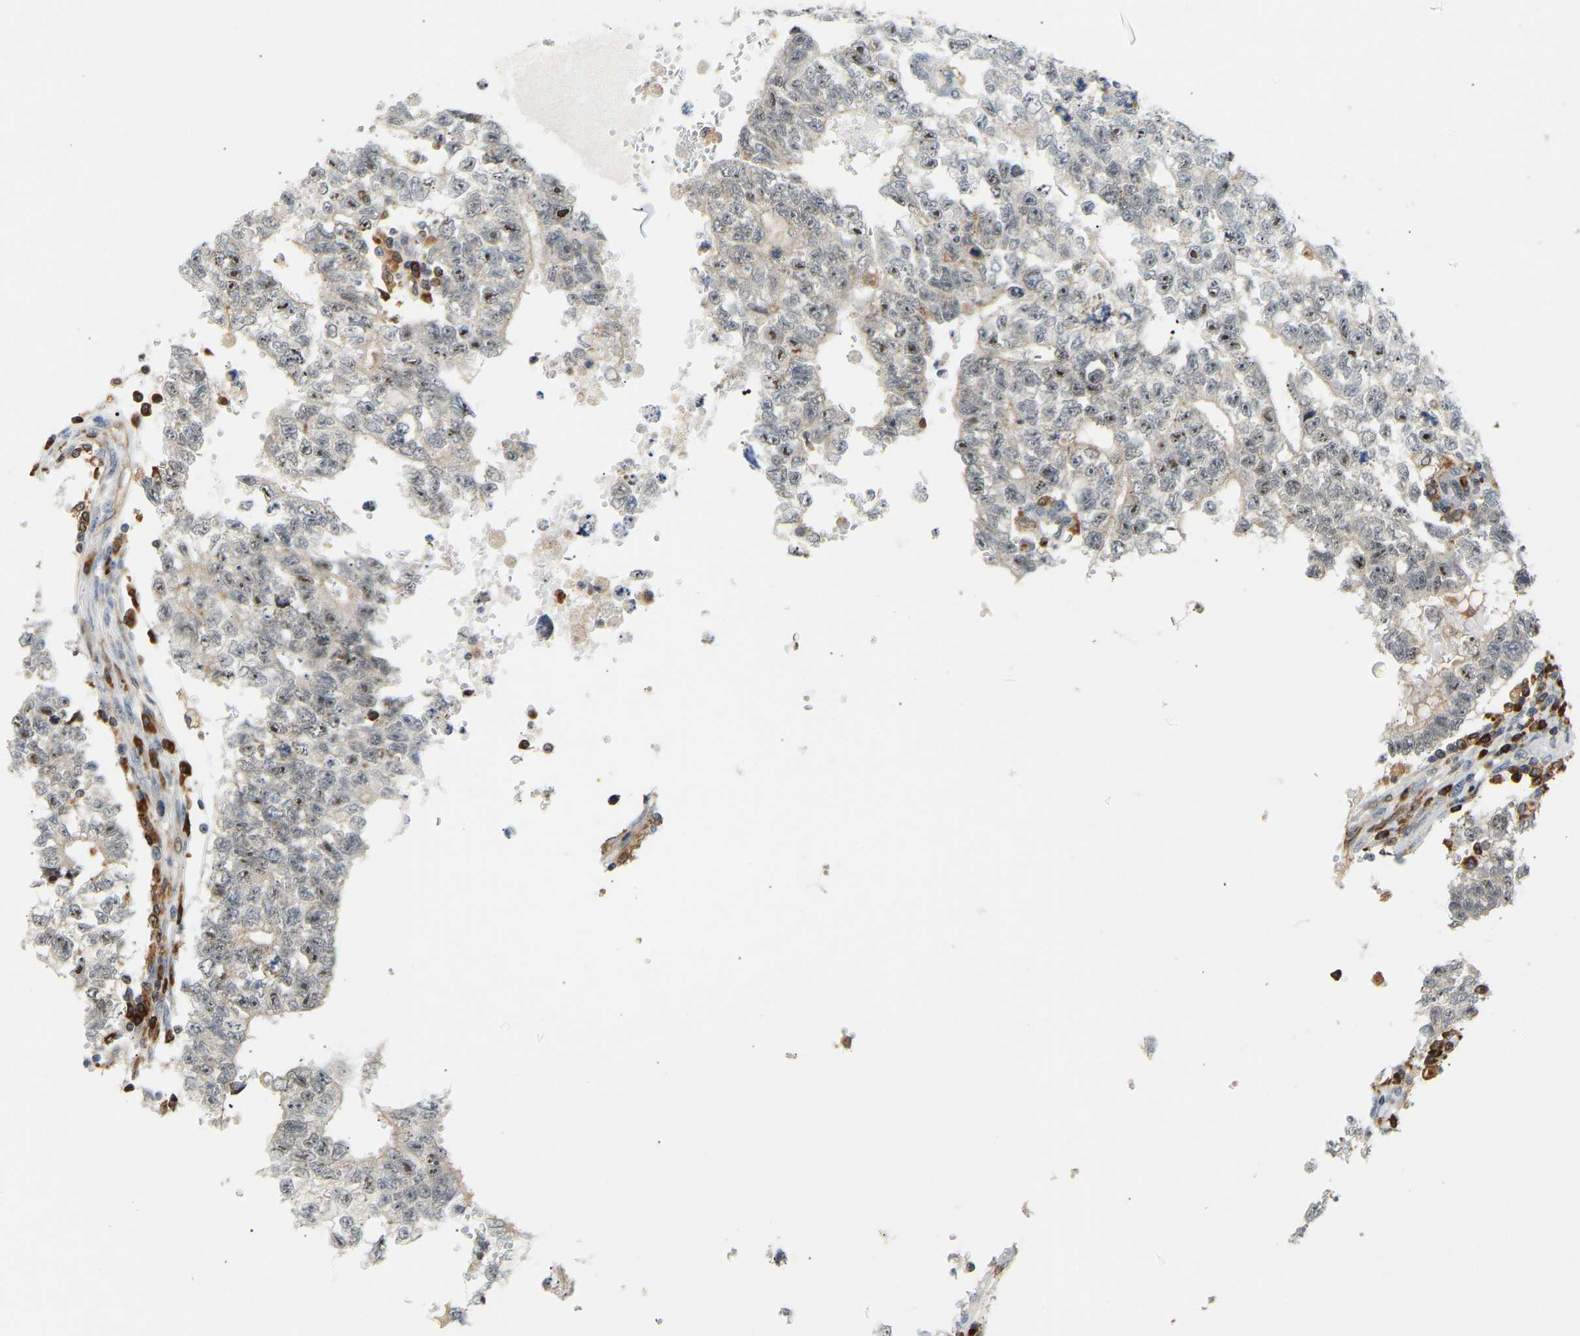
{"staining": {"intensity": "weak", "quantity": "<25%", "location": "nuclear"}, "tissue": "testis cancer", "cell_type": "Tumor cells", "image_type": "cancer", "snomed": [{"axis": "morphology", "description": "Seminoma, NOS"}, {"axis": "morphology", "description": "Carcinoma, Embryonal, NOS"}, {"axis": "topography", "description": "Testis"}], "caption": "IHC micrograph of human testis embryonal carcinoma stained for a protein (brown), which shows no staining in tumor cells.", "gene": "PLCG2", "patient": {"sex": "male", "age": 38}}